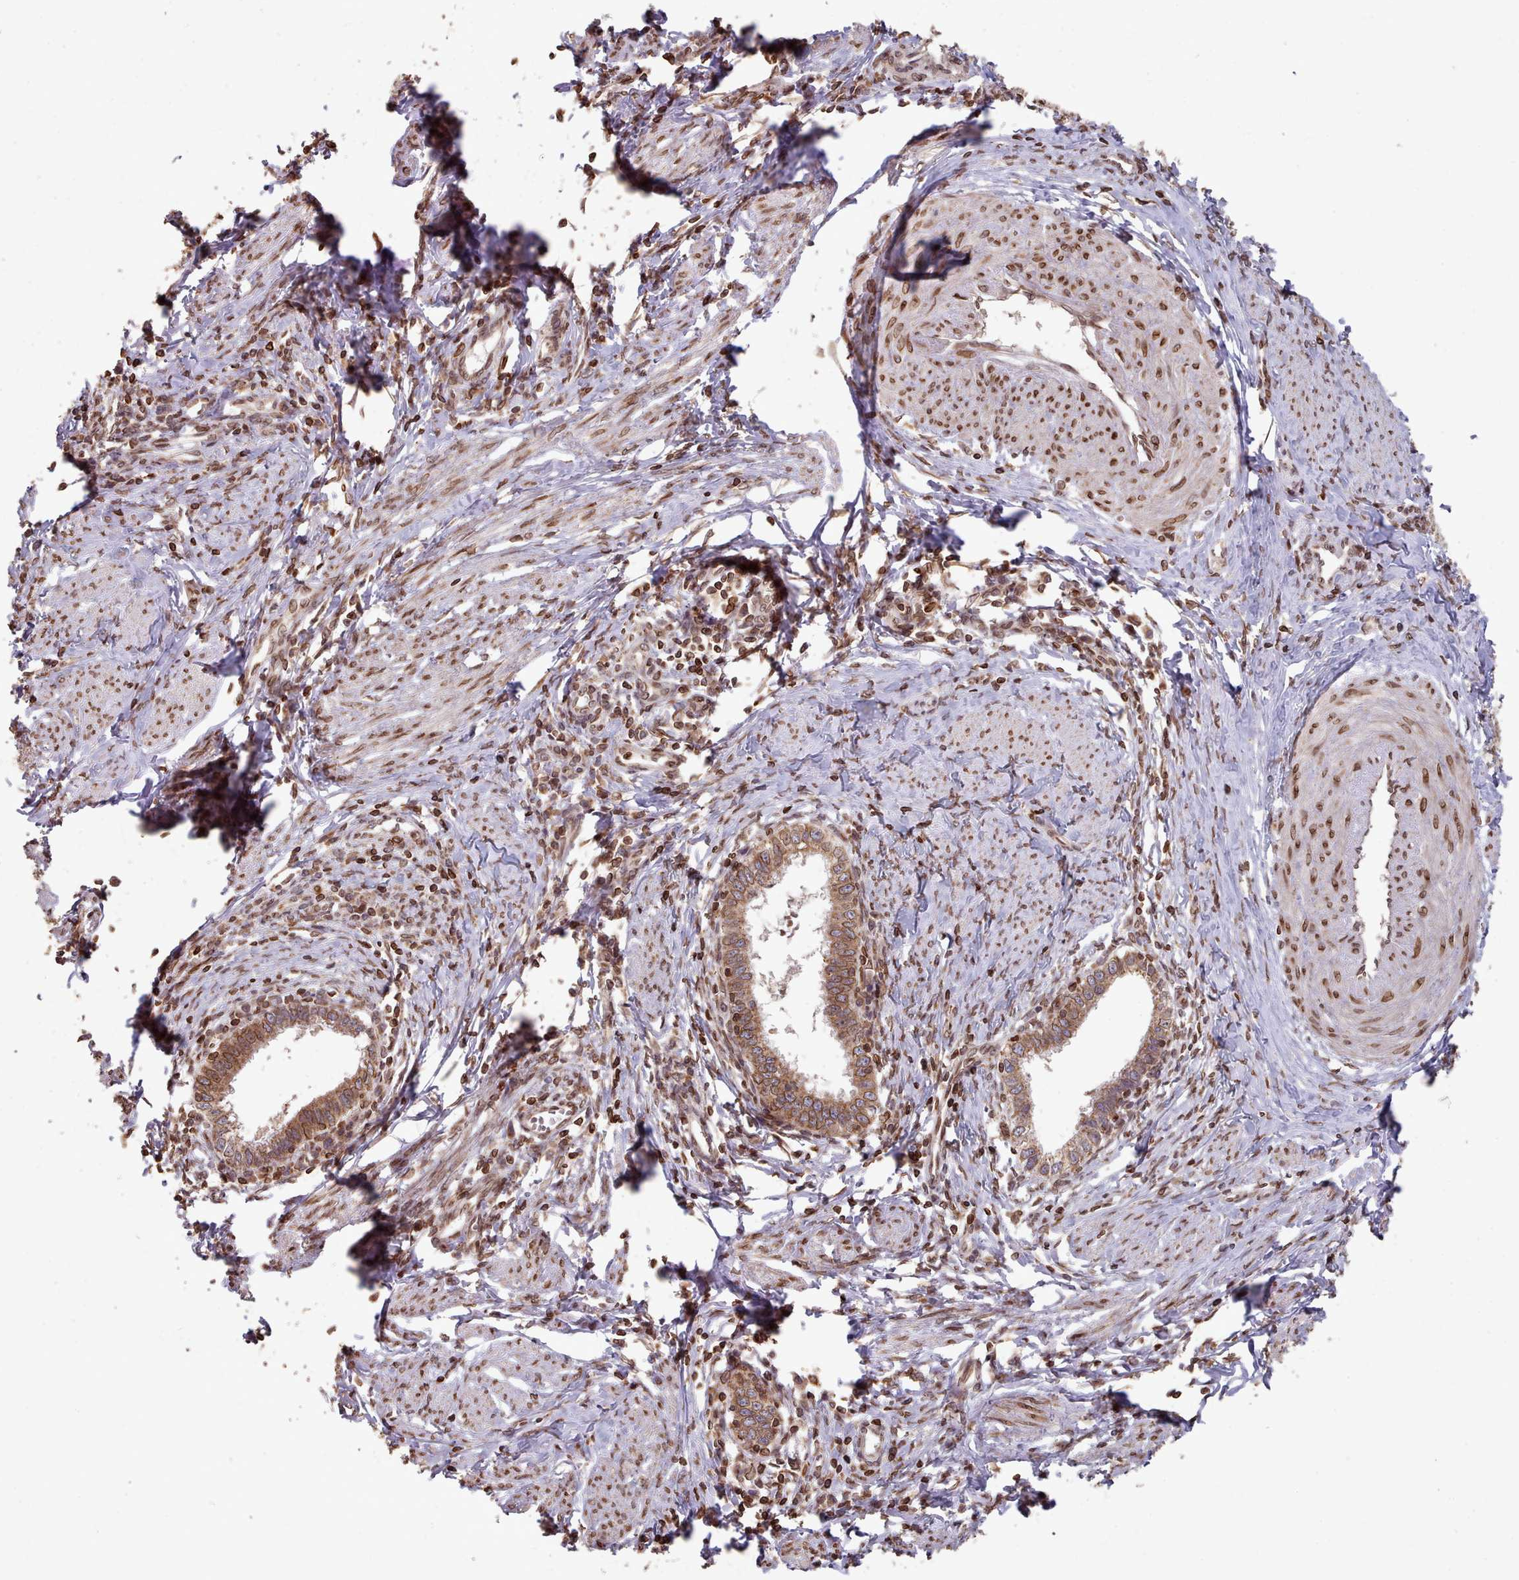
{"staining": {"intensity": "moderate", "quantity": ">75%", "location": "cytoplasmic/membranous,nuclear"}, "tissue": "cervical cancer", "cell_type": "Tumor cells", "image_type": "cancer", "snomed": [{"axis": "morphology", "description": "Adenocarcinoma, NOS"}, {"axis": "topography", "description": "Cervix"}], "caption": "This is a micrograph of immunohistochemistry staining of cervical cancer, which shows moderate expression in the cytoplasmic/membranous and nuclear of tumor cells.", "gene": "TOR1AIP1", "patient": {"sex": "female", "age": 36}}